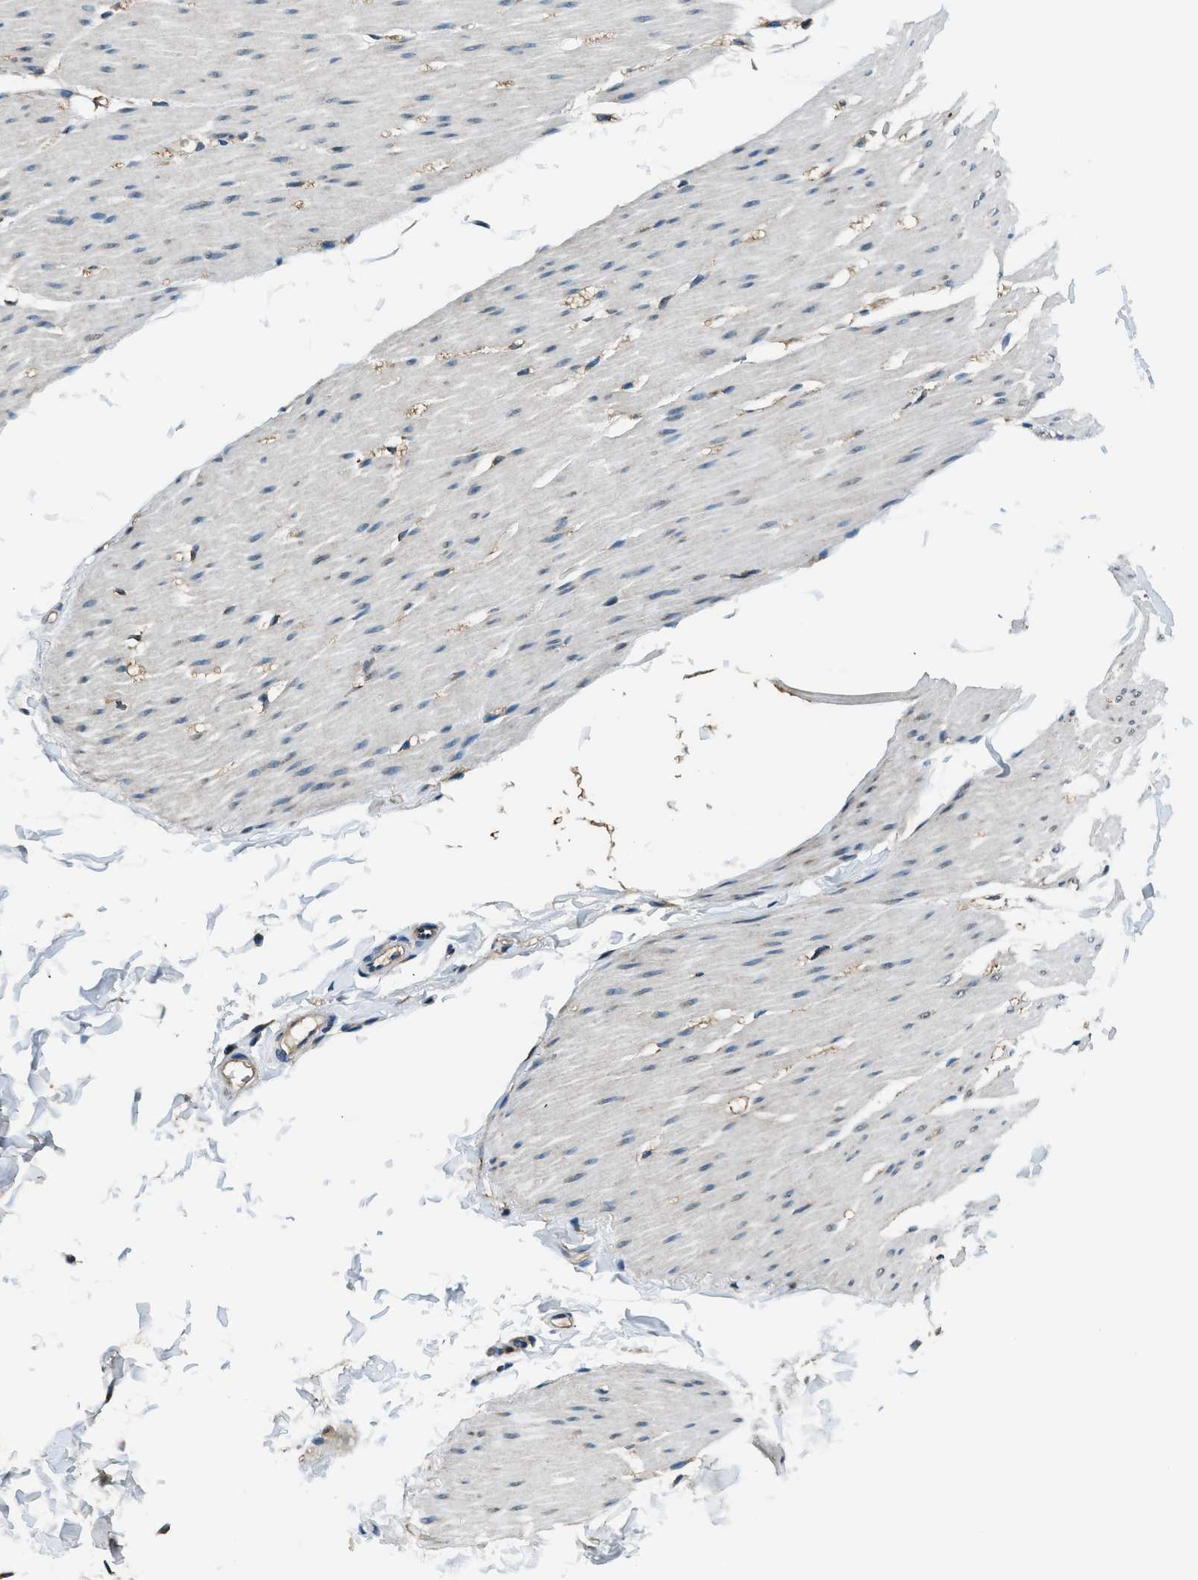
{"staining": {"intensity": "negative", "quantity": "none", "location": "none"}, "tissue": "smooth muscle", "cell_type": "Smooth muscle cells", "image_type": "normal", "snomed": [{"axis": "morphology", "description": "Normal tissue, NOS"}, {"axis": "topography", "description": "Smooth muscle"}, {"axis": "topography", "description": "Colon"}], "caption": "Immunohistochemical staining of benign smooth muscle demonstrates no significant staining in smooth muscle cells.", "gene": "ARFGAP2", "patient": {"sex": "male", "age": 67}}